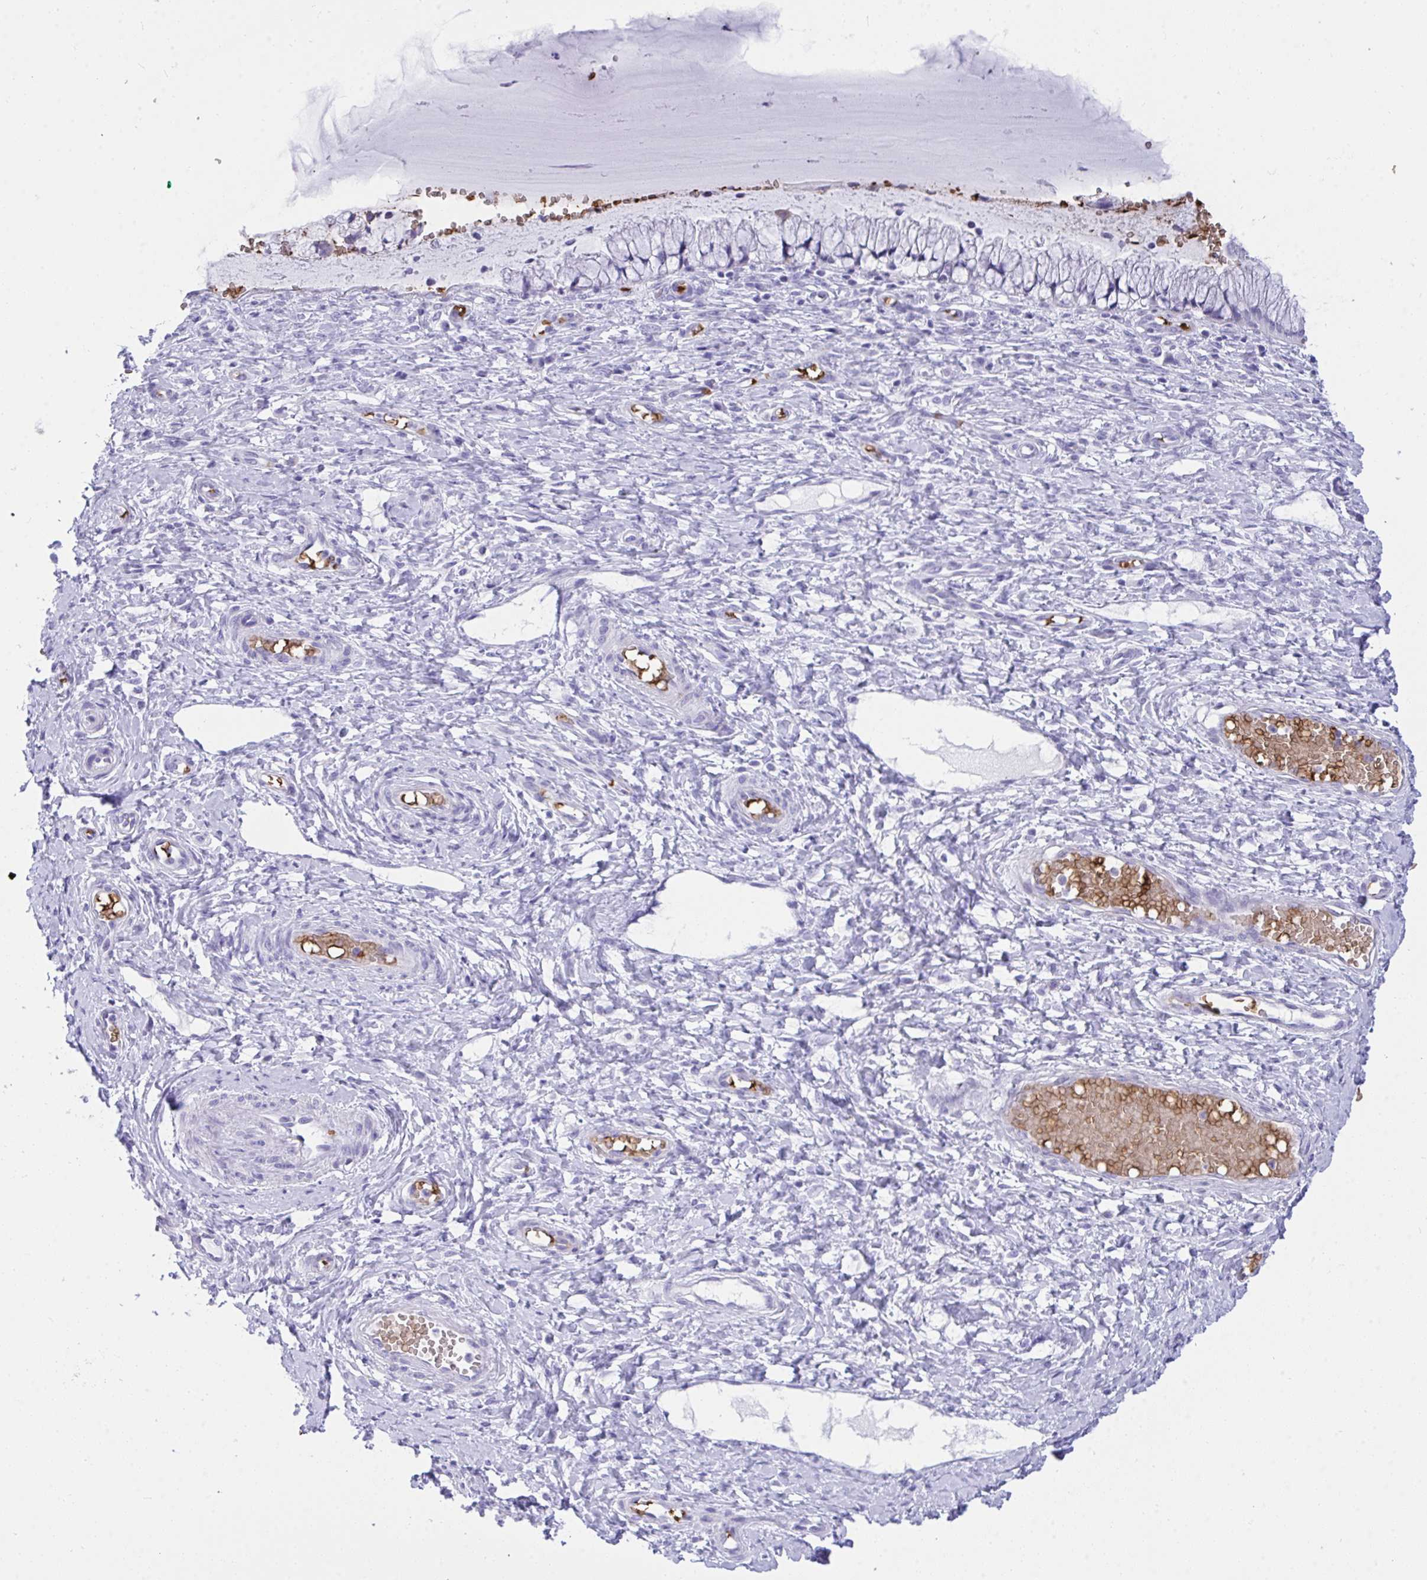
{"staining": {"intensity": "negative", "quantity": "none", "location": "none"}, "tissue": "cervix", "cell_type": "Glandular cells", "image_type": "normal", "snomed": [{"axis": "morphology", "description": "Normal tissue, NOS"}, {"axis": "topography", "description": "Cervix"}], "caption": "Immunohistochemical staining of normal human cervix demonstrates no significant expression in glandular cells. Brightfield microscopy of immunohistochemistry (IHC) stained with DAB (brown) and hematoxylin (blue), captured at high magnification.", "gene": "ANK1", "patient": {"sex": "female", "age": 37}}